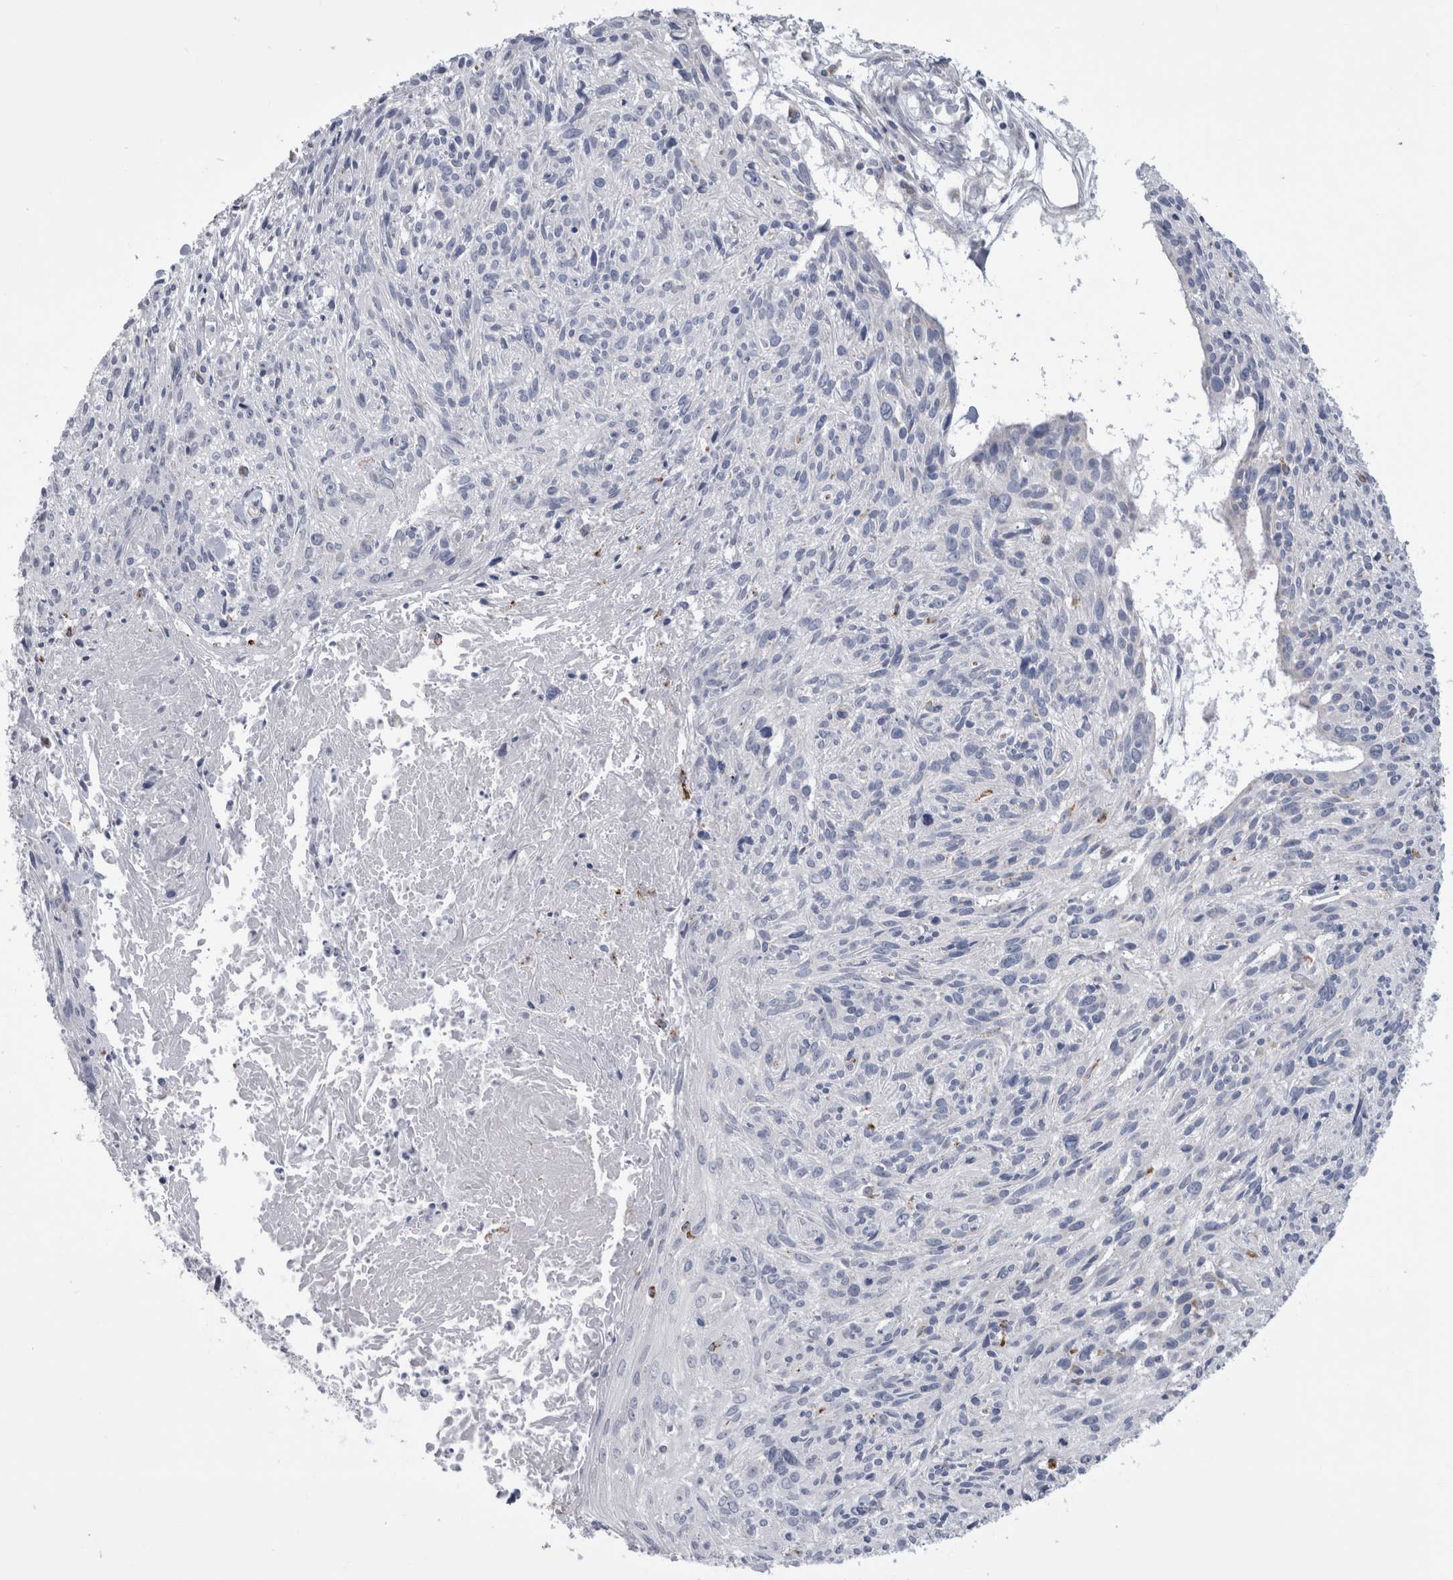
{"staining": {"intensity": "negative", "quantity": "none", "location": "none"}, "tissue": "cervical cancer", "cell_type": "Tumor cells", "image_type": "cancer", "snomed": [{"axis": "morphology", "description": "Squamous cell carcinoma, NOS"}, {"axis": "topography", "description": "Cervix"}], "caption": "Immunohistochemistry of human cervical cancer shows no positivity in tumor cells.", "gene": "GATM", "patient": {"sex": "female", "age": 51}}